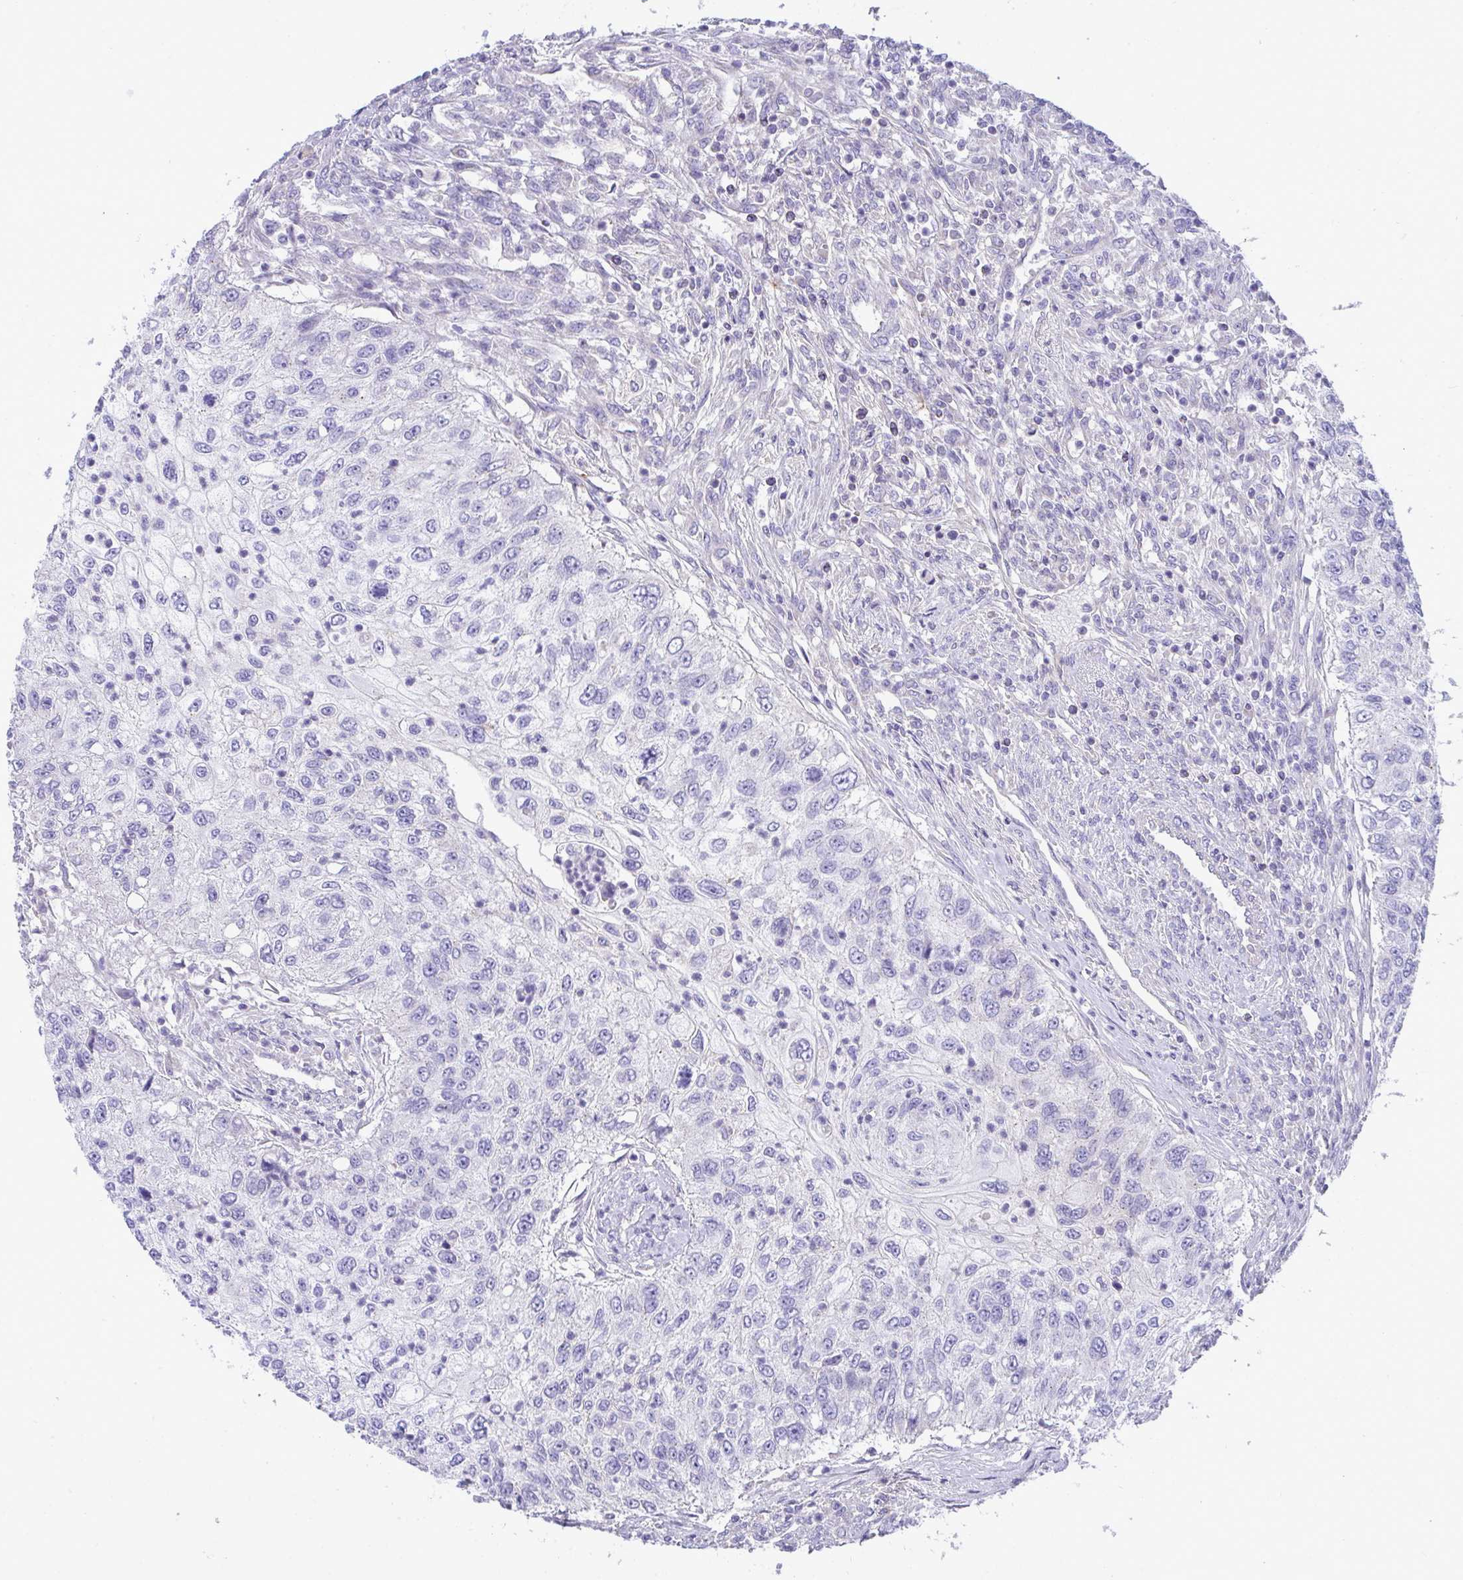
{"staining": {"intensity": "negative", "quantity": "none", "location": "none"}, "tissue": "urothelial cancer", "cell_type": "Tumor cells", "image_type": "cancer", "snomed": [{"axis": "morphology", "description": "Urothelial carcinoma, High grade"}, {"axis": "topography", "description": "Urinary bladder"}], "caption": "This is an immunohistochemistry (IHC) image of human urothelial carcinoma (high-grade). There is no positivity in tumor cells.", "gene": "PLA2G12B", "patient": {"sex": "female", "age": 60}}